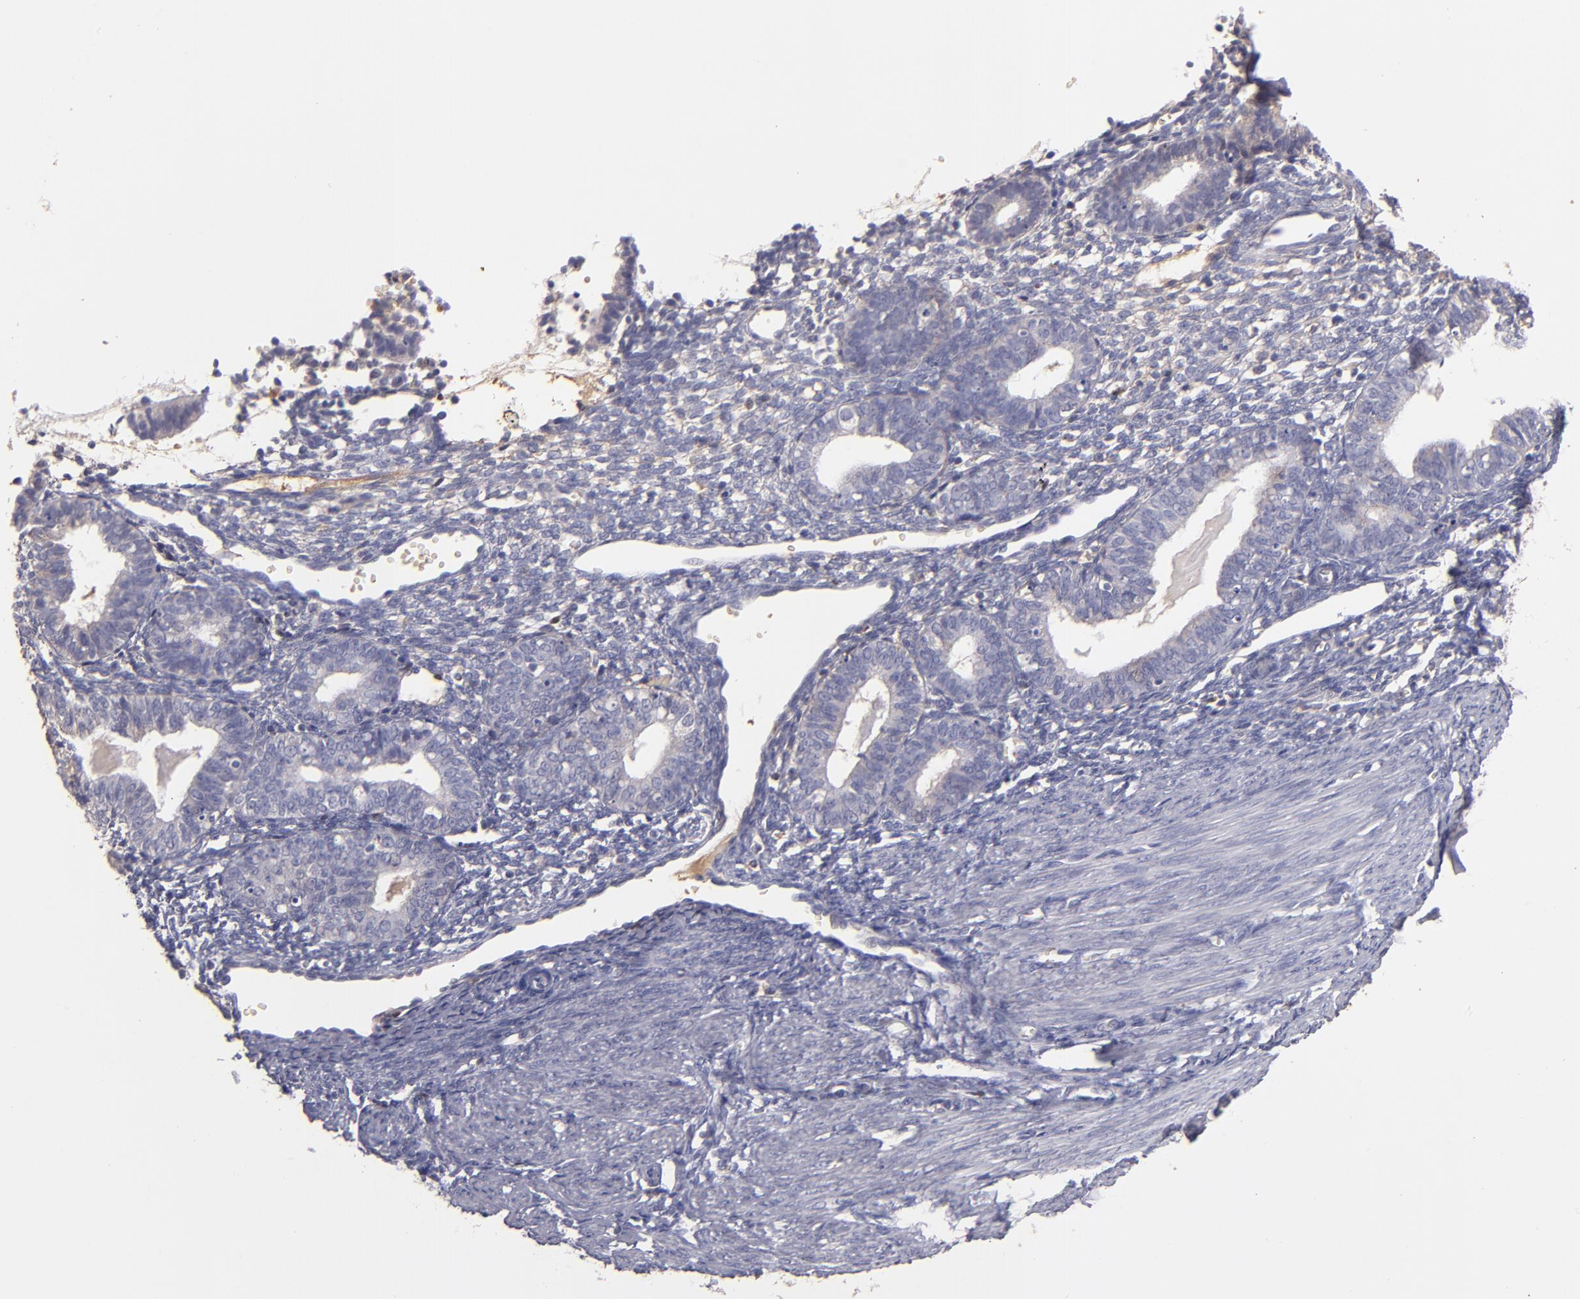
{"staining": {"intensity": "negative", "quantity": "none", "location": "none"}, "tissue": "endometrium", "cell_type": "Cells in endometrial stroma", "image_type": "normal", "snomed": [{"axis": "morphology", "description": "Normal tissue, NOS"}, {"axis": "topography", "description": "Endometrium"}], "caption": "Protein analysis of normal endometrium exhibits no significant positivity in cells in endometrial stroma. (DAB IHC with hematoxylin counter stain).", "gene": "SERPINC1", "patient": {"sex": "female", "age": 61}}